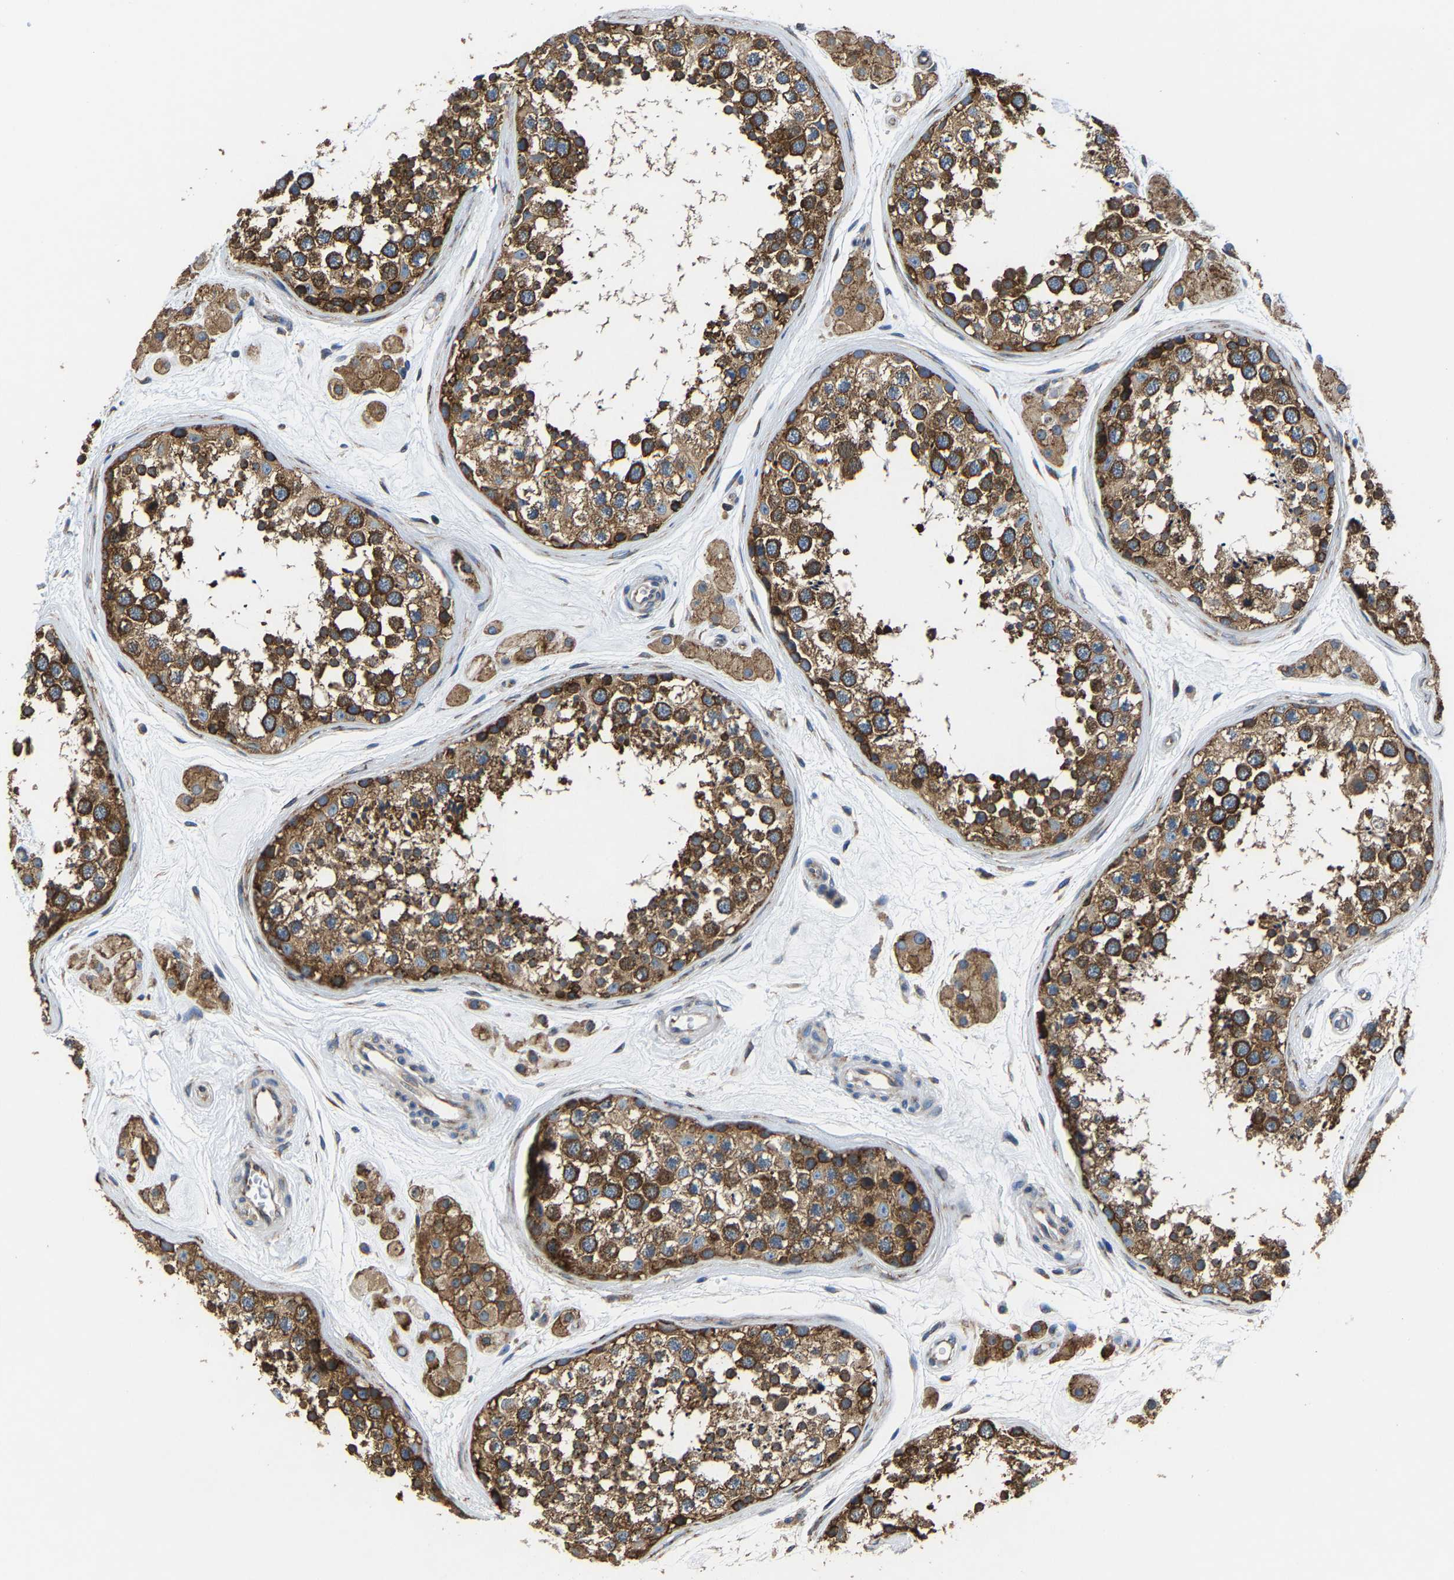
{"staining": {"intensity": "strong", "quantity": ">75%", "location": "cytoplasmic/membranous"}, "tissue": "testis", "cell_type": "Cells in seminiferous ducts", "image_type": "normal", "snomed": [{"axis": "morphology", "description": "Normal tissue, NOS"}, {"axis": "topography", "description": "Testis"}], "caption": "High-magnification brightfield microscopy of unremarkable testis stained with DAB (brown) and counterstained with hematoxylin (blue). cells in seminiferous ducts exhibit strong cytoplasmic/membranous expression is seen in approximately>75% of cells.", "gene": "G3BP2", "patient": {"sex": "male", "age": 56}}